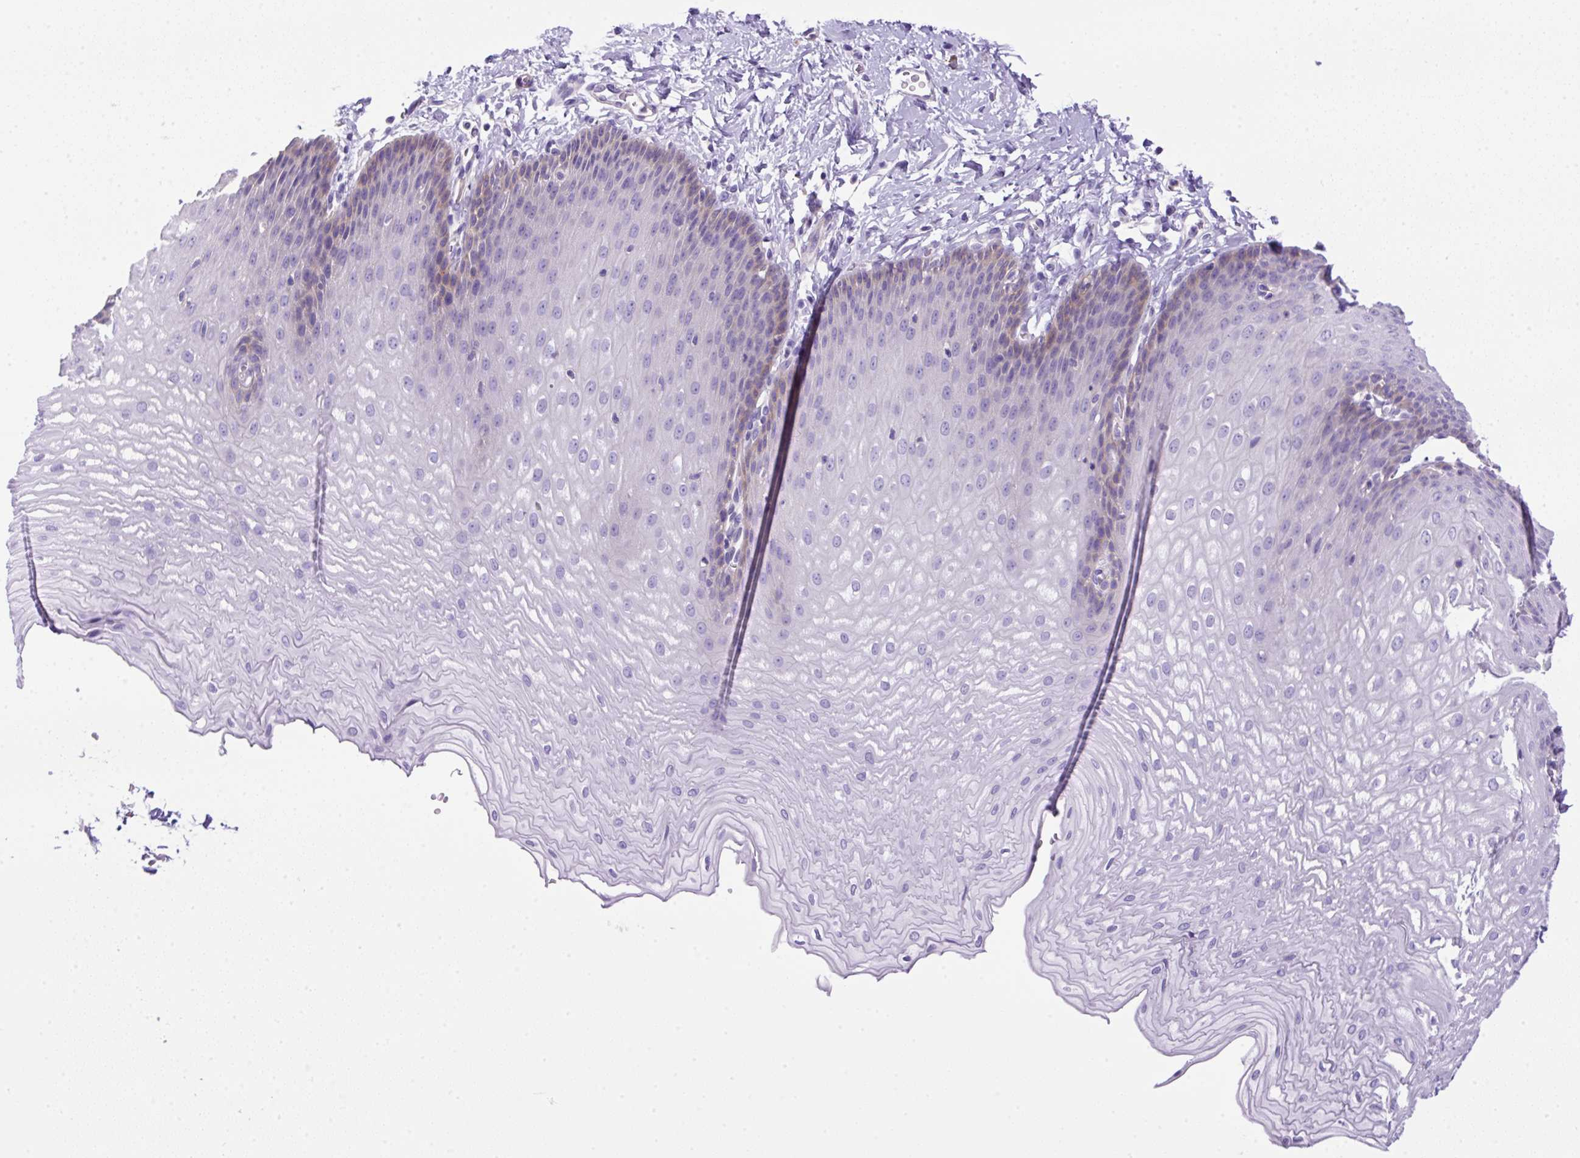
{"staining": {"intensity": "weak", "quantity": "25%-75%", "location": "cytoplasmic/membranous"}, "tissue": "esophagus", "cell_type": "Squamous epithelial cells", "image_type": "normal", "snomed": [{"axis": "morphology", "description": "Normal tissue, NOS"}, {"axis": "topography", "description": "Esophagus"}], "caption": "This image displays benign esophagus stained with immunohistochemistry to label a protein in brown. The cytoplasmic/membranous of squamous epithelial cells show weak positivity for the protein. Nuclei are counter-stained blue.", "gene": "NPTN", "patient": {"sex": "male", "age": 70}}